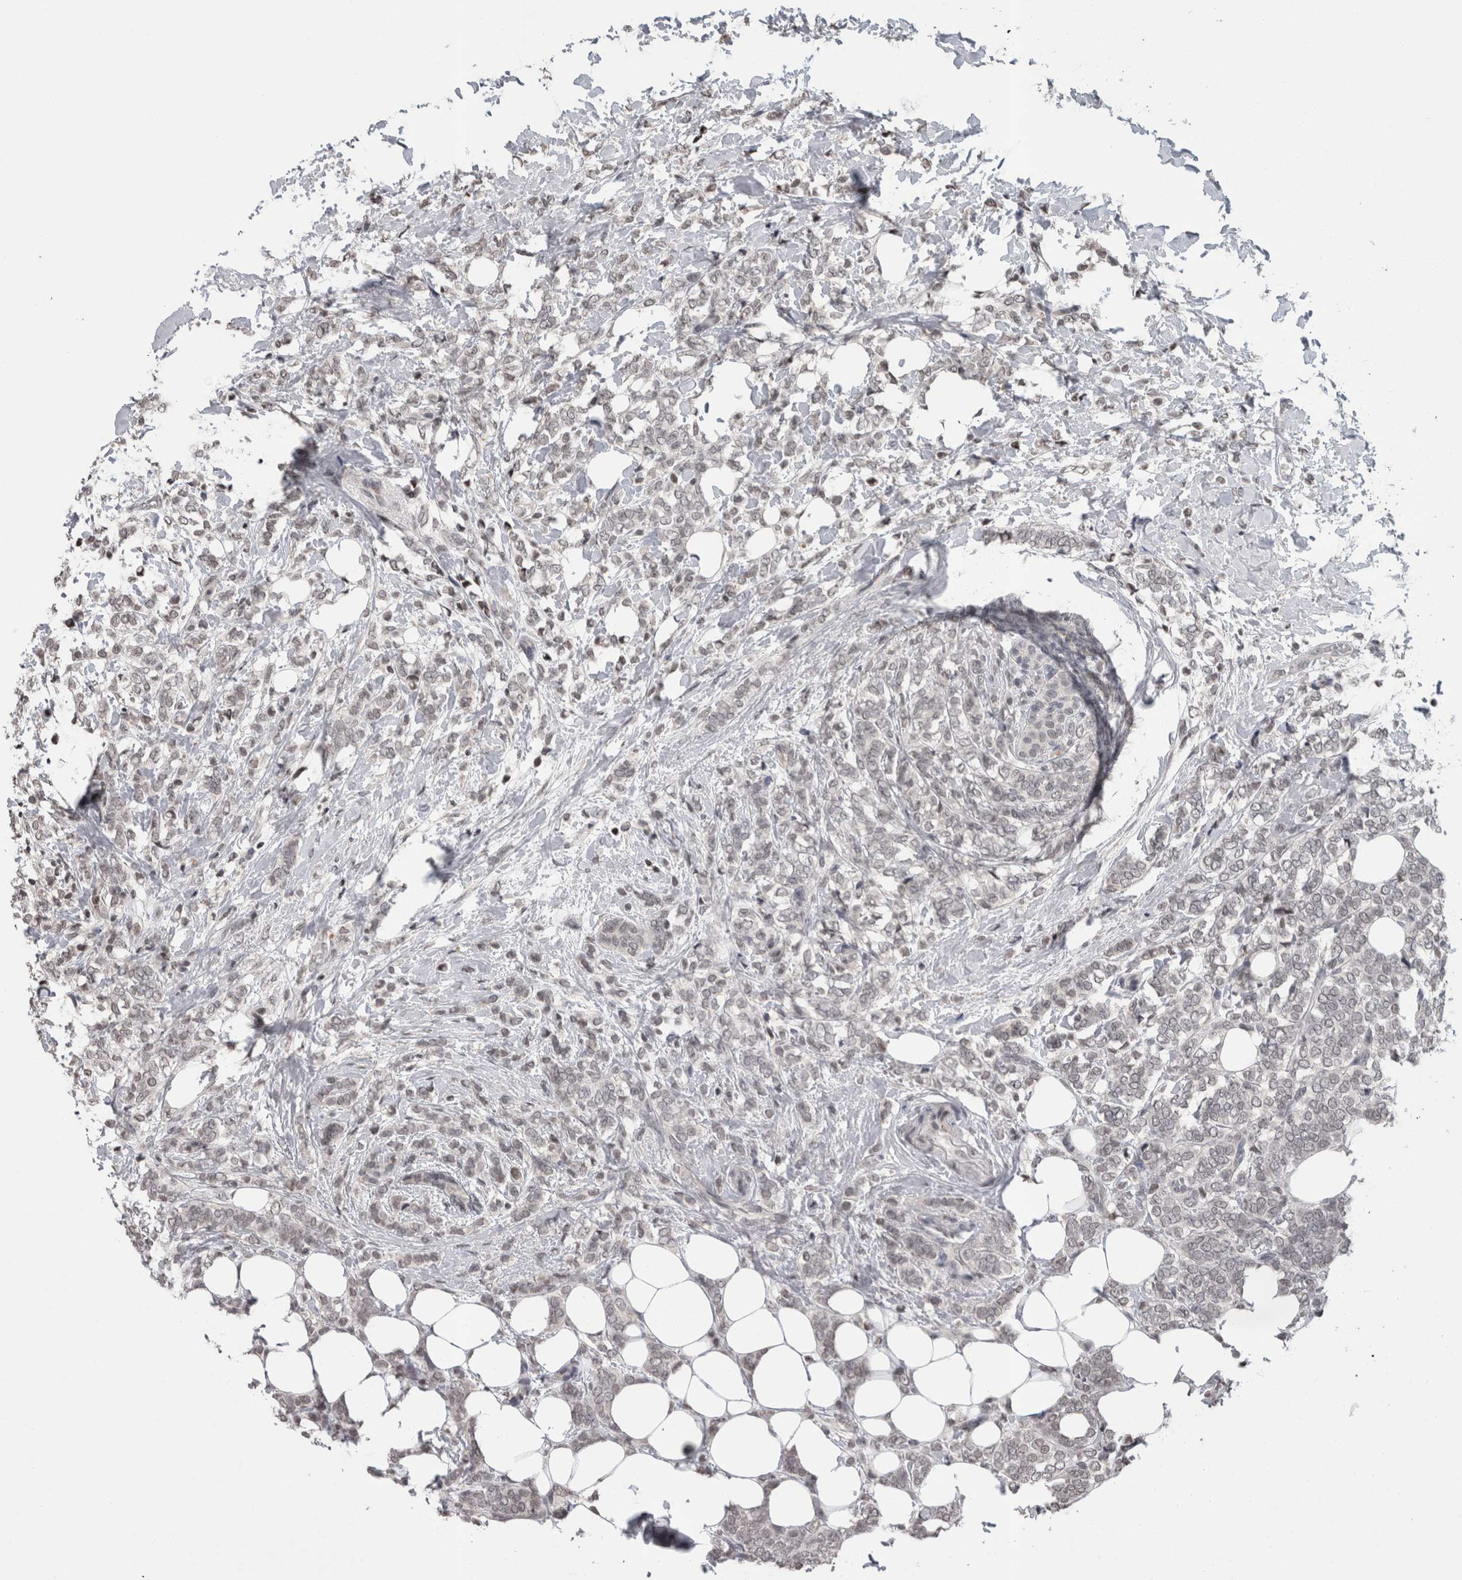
{"staining": {"intensity": "negative", "quantity": "none", "location": "none"}, "tissue": "breast cancer", "cell_type": "Tumor cells", "image_type": "cancer", "snomed": [{"axis": "morphology", "description": "Lobular carcinoma"}, {"axis": "topography", "description": "Breast"}], "caption": "A high-resolution image shows IHC staining of breast cancer (lobular carcinoma), which demonstrates no significant staining in tumor cells.", "gene": "ZBTB11", "patient": {"sex": "female", "age": 50}}